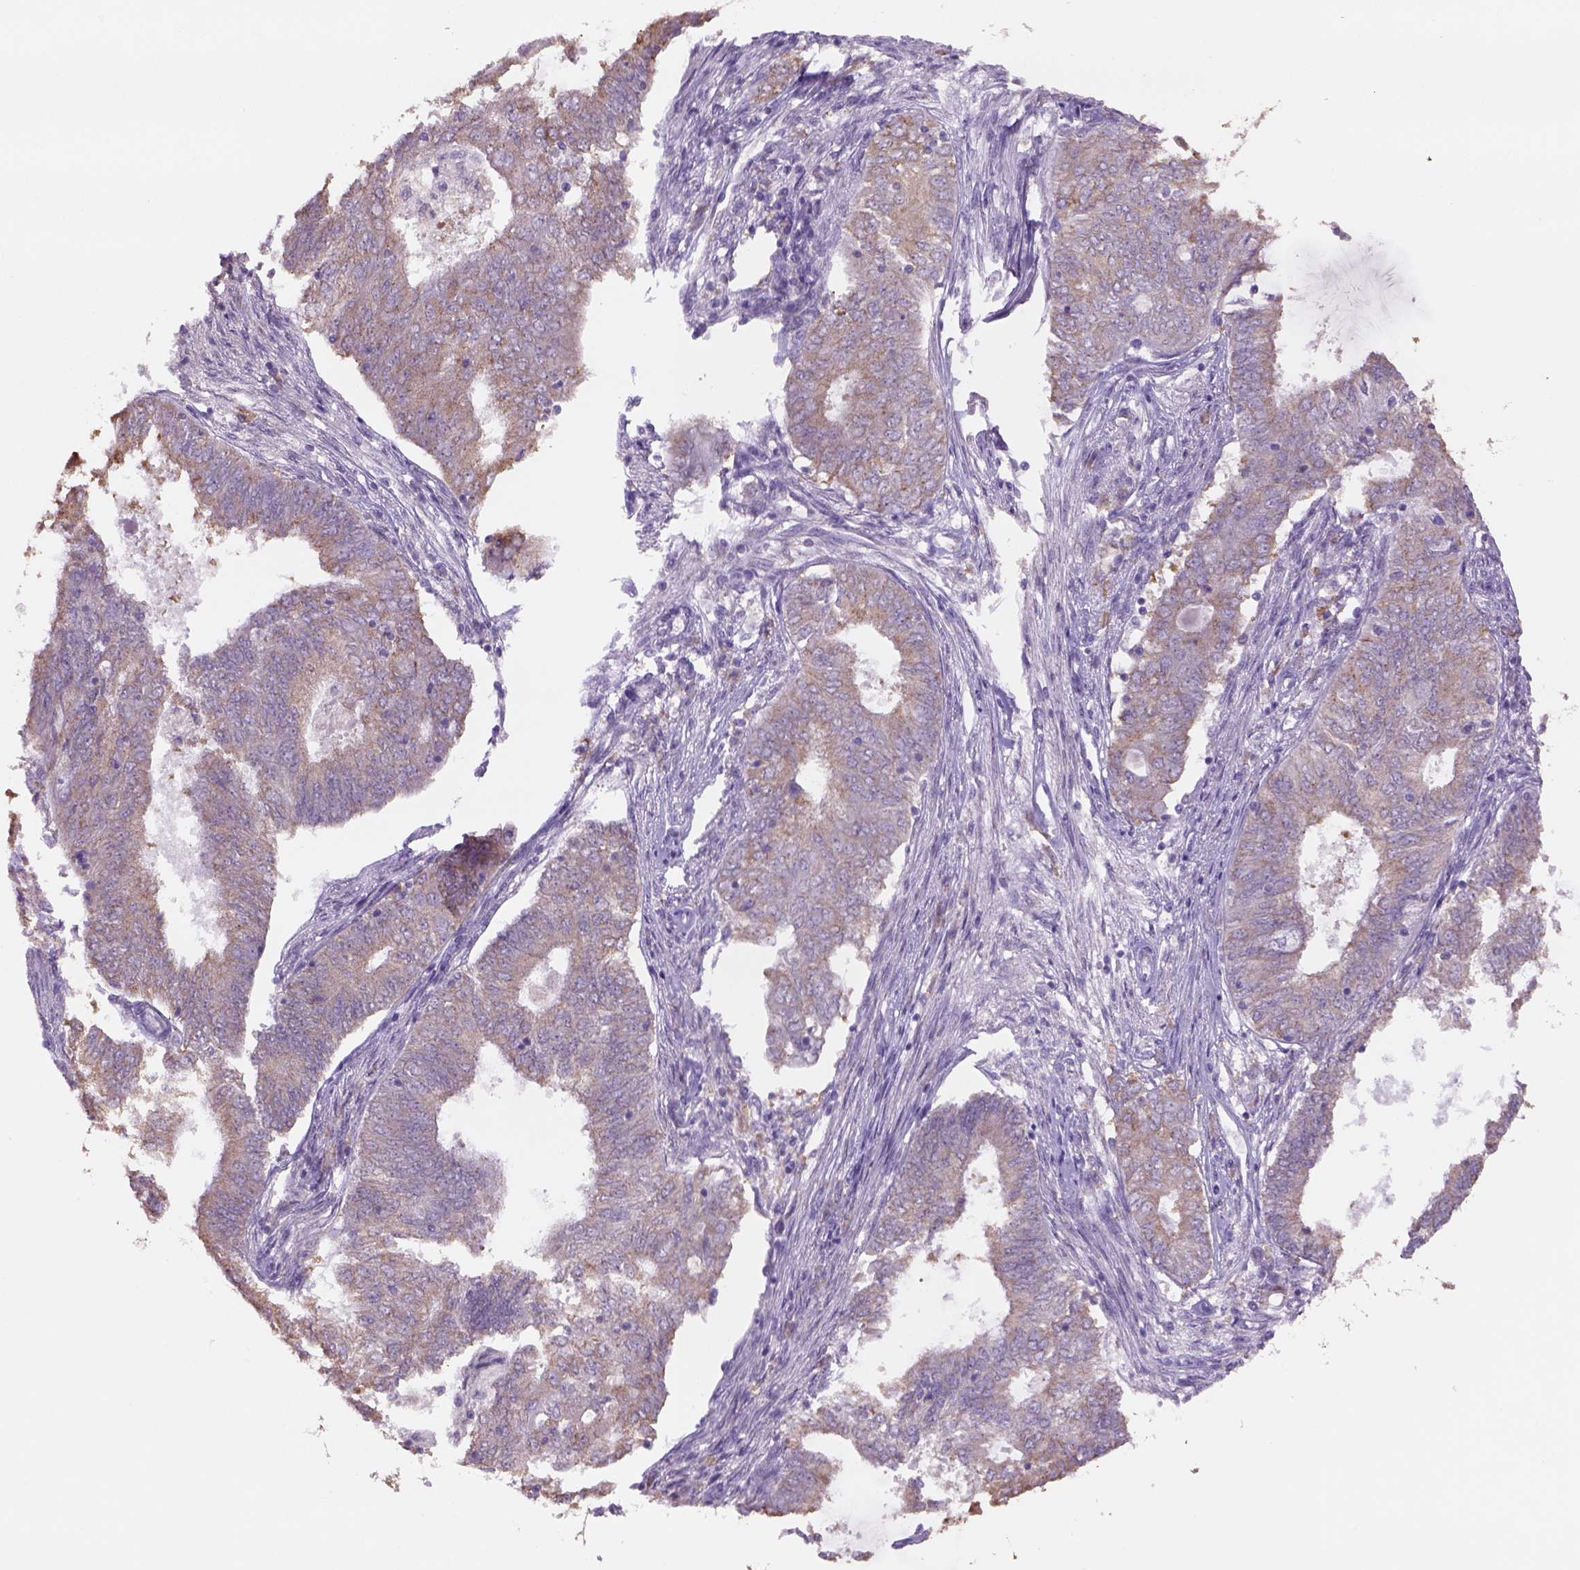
{"staining": {"intensity": "weak", "quantity": ">75%", "location": "cytoplasmic/membranous"}, "tissue": "endometrial cancer", "cell_type": "Tumor cells", "image_type": "cancer", "snomed": [{"axis": "morphology", "description": "Adenocarcinoma, NOS"}, {"axis": "topography", "description": "Endometrium"}], "caption": "Immunohistochemistry (IHC) micrograph of endometrial cancer (adenocarcinoma) stained for a protein (brown), which reveals low levels of weak cytoplasmic/membranous expression in about >75% of tumor cells.", "gene": "NAALAD2", "patient": {"sex": "female", "age": 62}}